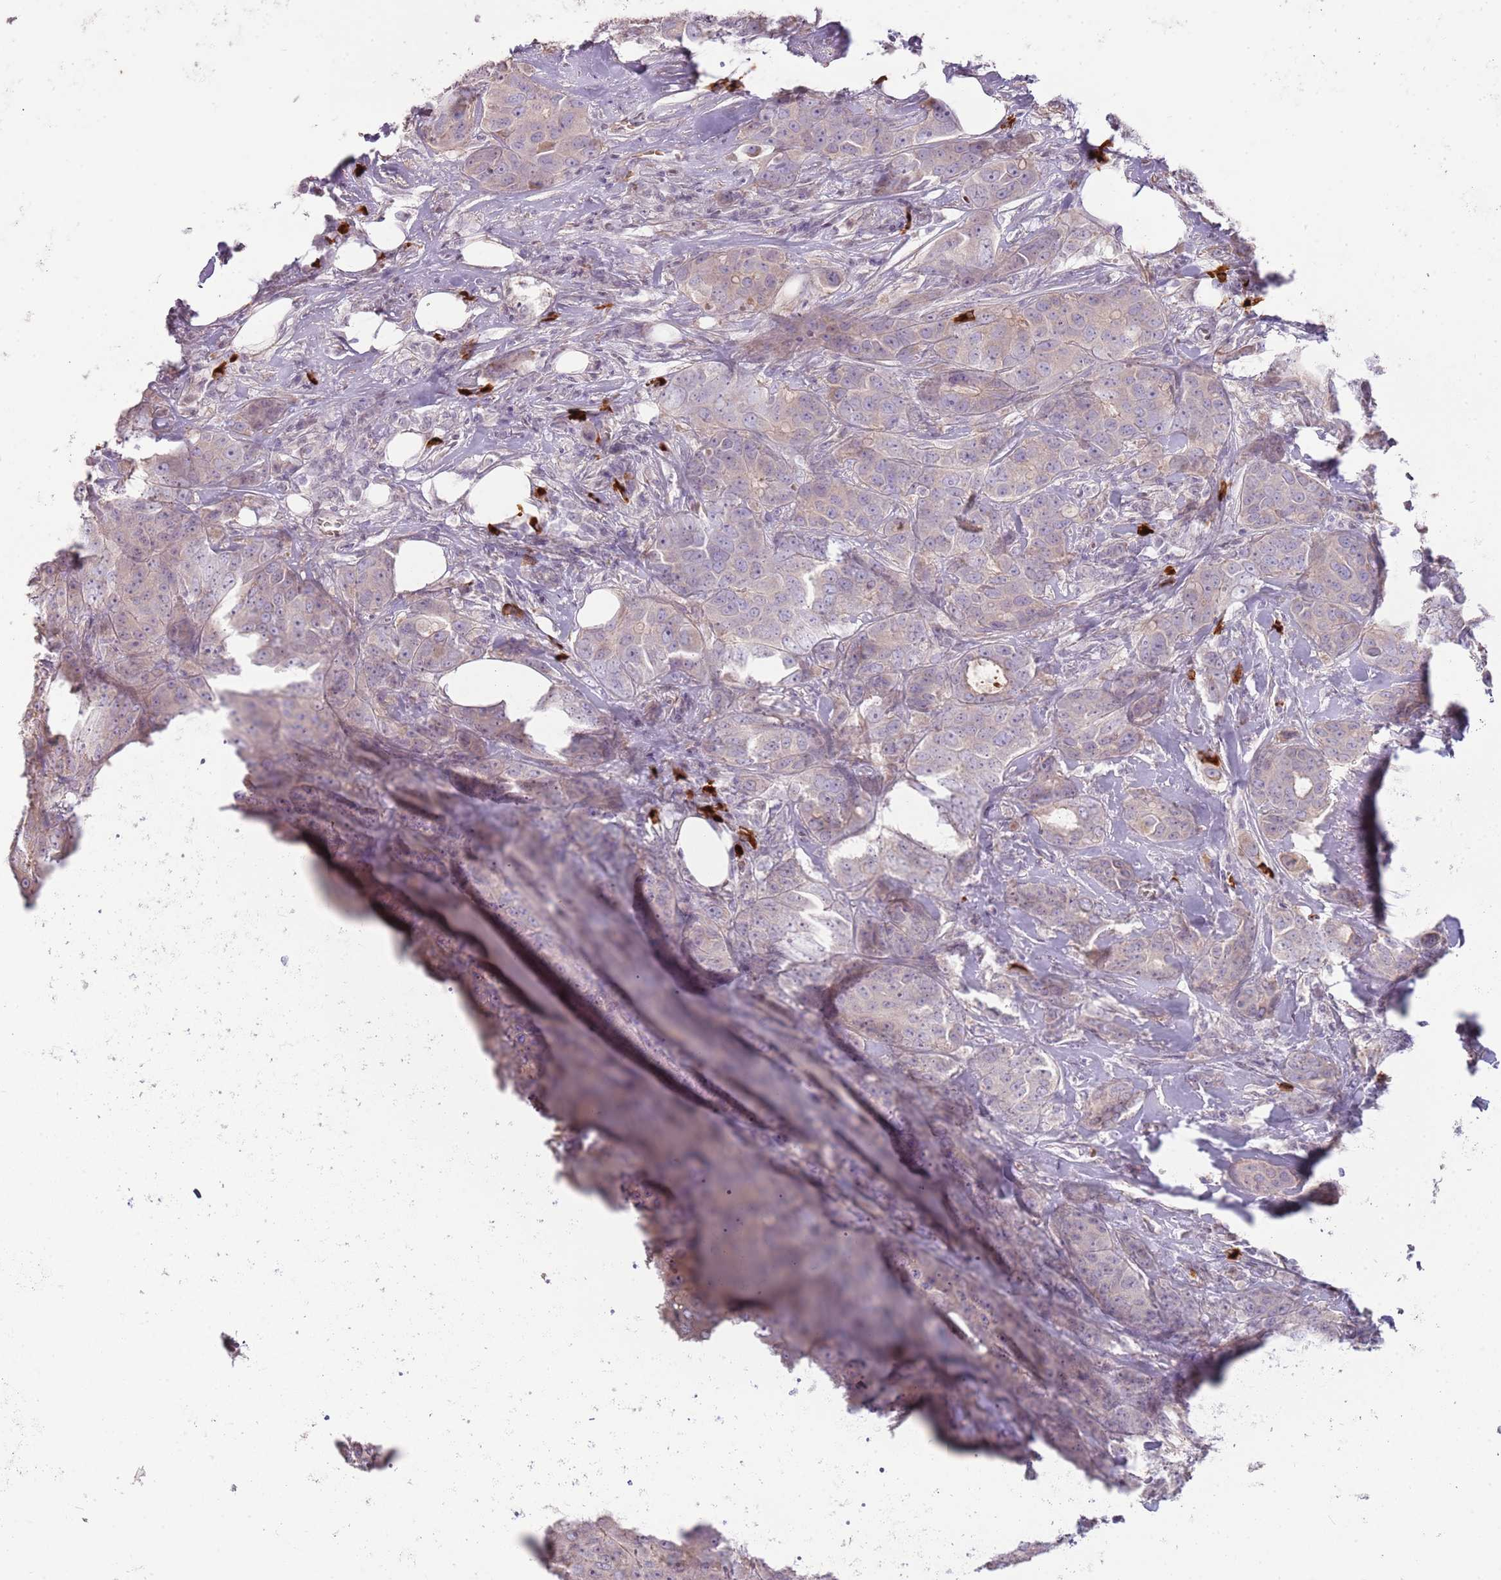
{"staining": {"intensity": "negative", "quantity": "none", "location": "none"}, "tissue": "breast cancer", "cell_type": "Tumor cells", "image_type": "cancer", "snomed": [{"axis": "morphology", "description": "Duct carcinoma"}, {"axis": "topography", "description": "Breast"}], "caption": "Breast cancer (infiltrating ductal carcinoma) was stained to show a protein in brown. There is no significant staining in tumor cells.", "gene": "MCUB", "patient": {"sex": "female", "age": 43}}